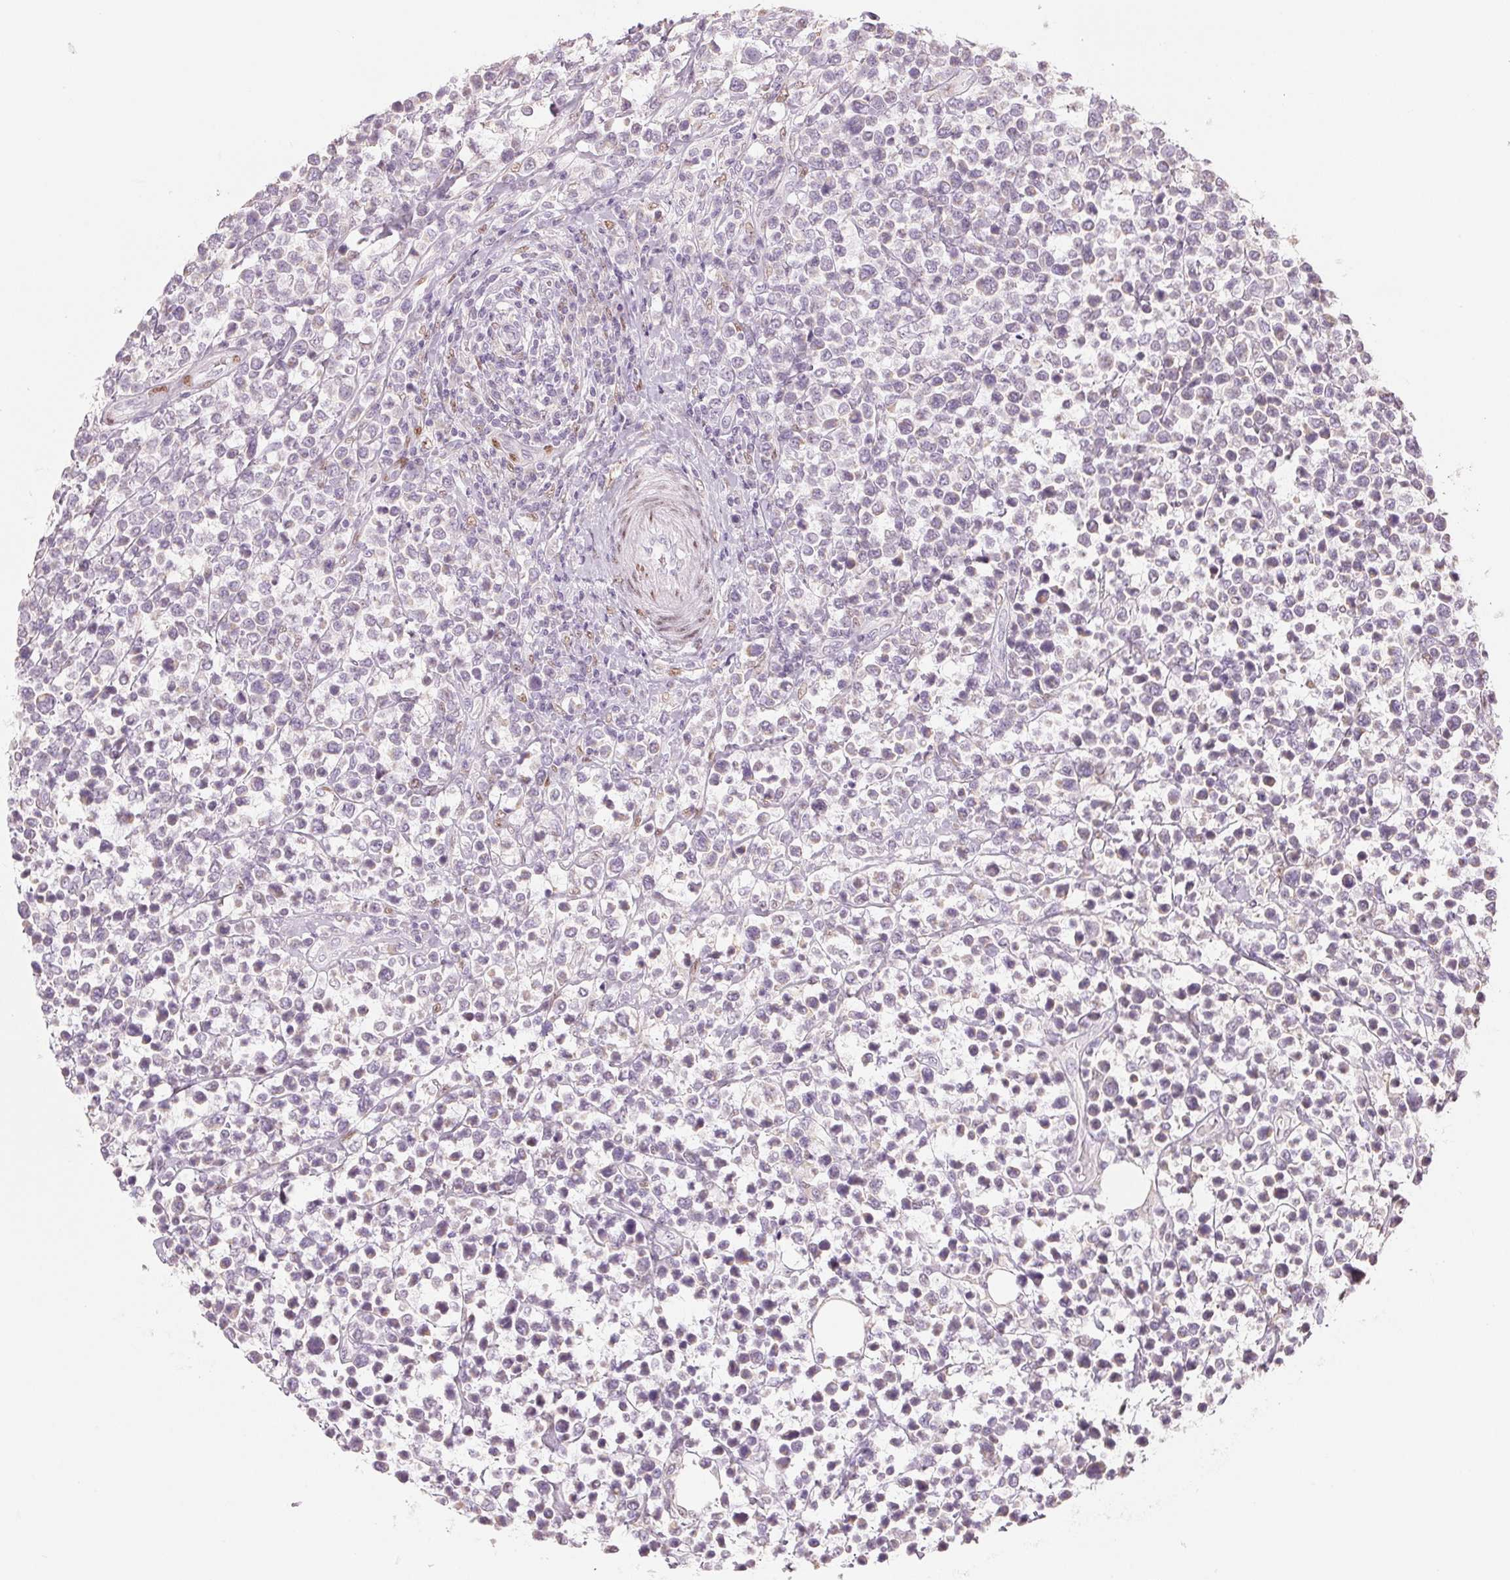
{"staining": {"intensity": "negative", "quantity": "none", "location": "none"}, "tissue": "lymphoma", "cell_type": "Tumor cells", "image_type": "cancer", "snomed": [{"axis": "morphology", "description": "Malignant lymphoma, non-Hodgkin's type, High grade"}, {"axis": "topography", "description": "Soft tissue"}], "caption": "High power microscopy image of an IHC micrograph of lymphoma, revealing no significant staining in tumor cells.", "gene": "SMARCD3", "patient": {"sex": "female", "age": 56}}